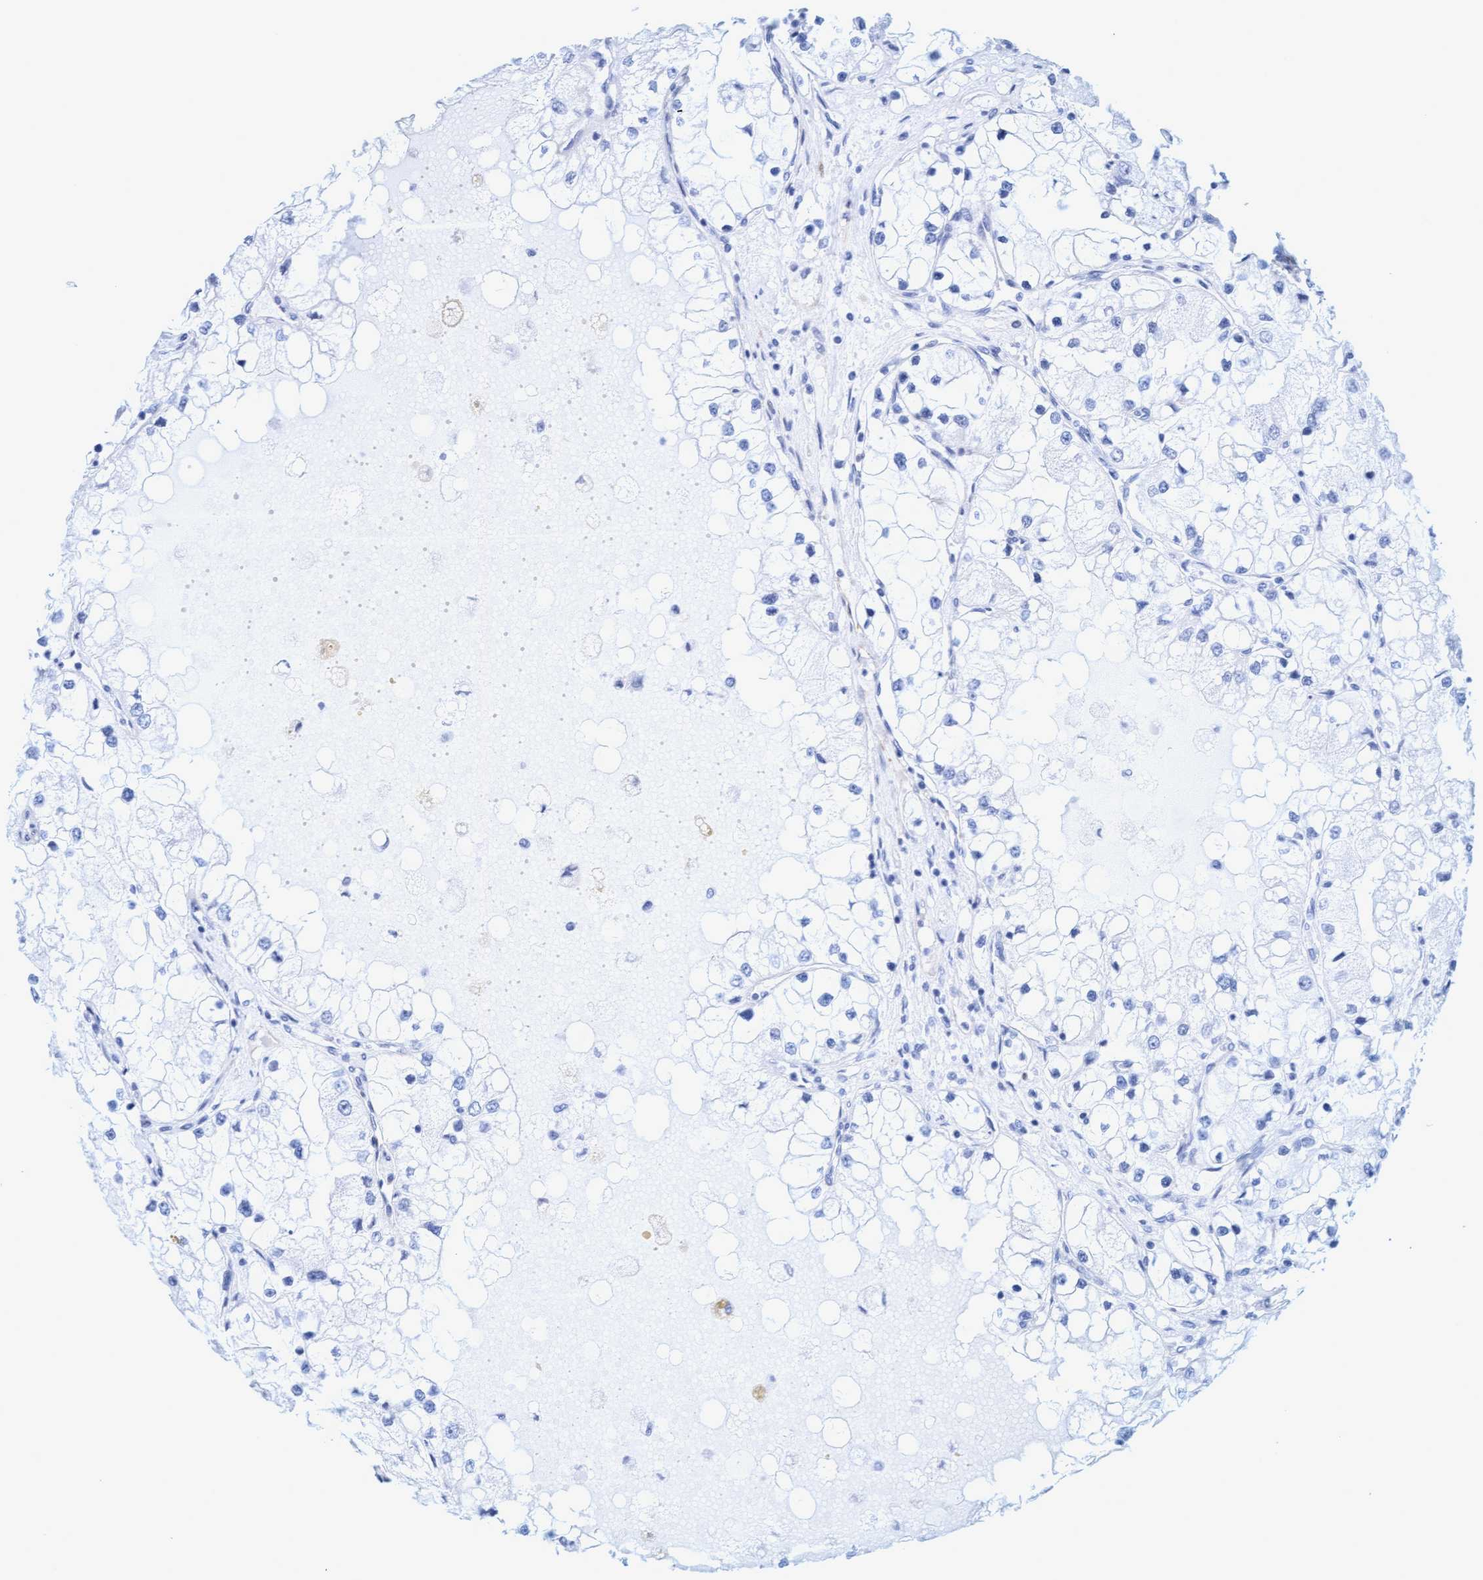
{"staining": {"intensity": "negative", "quantity": "none", "location": "none"}, "tissue": "renal cancer", "cell_type": "Tumor cells", "image_type": "cancer", "snomed": [{"axis": "morphology", "description": "Adenocarcinoma, NOS"}, {"axis": "topography", "description": "Kidney"}], "caption": "This is an IHC micrograph of human renal adenocarcinoma. There is no positivity in tumor cells.", "gene": "MTFR1", "patient": {"sex": "male", "age": 68}}